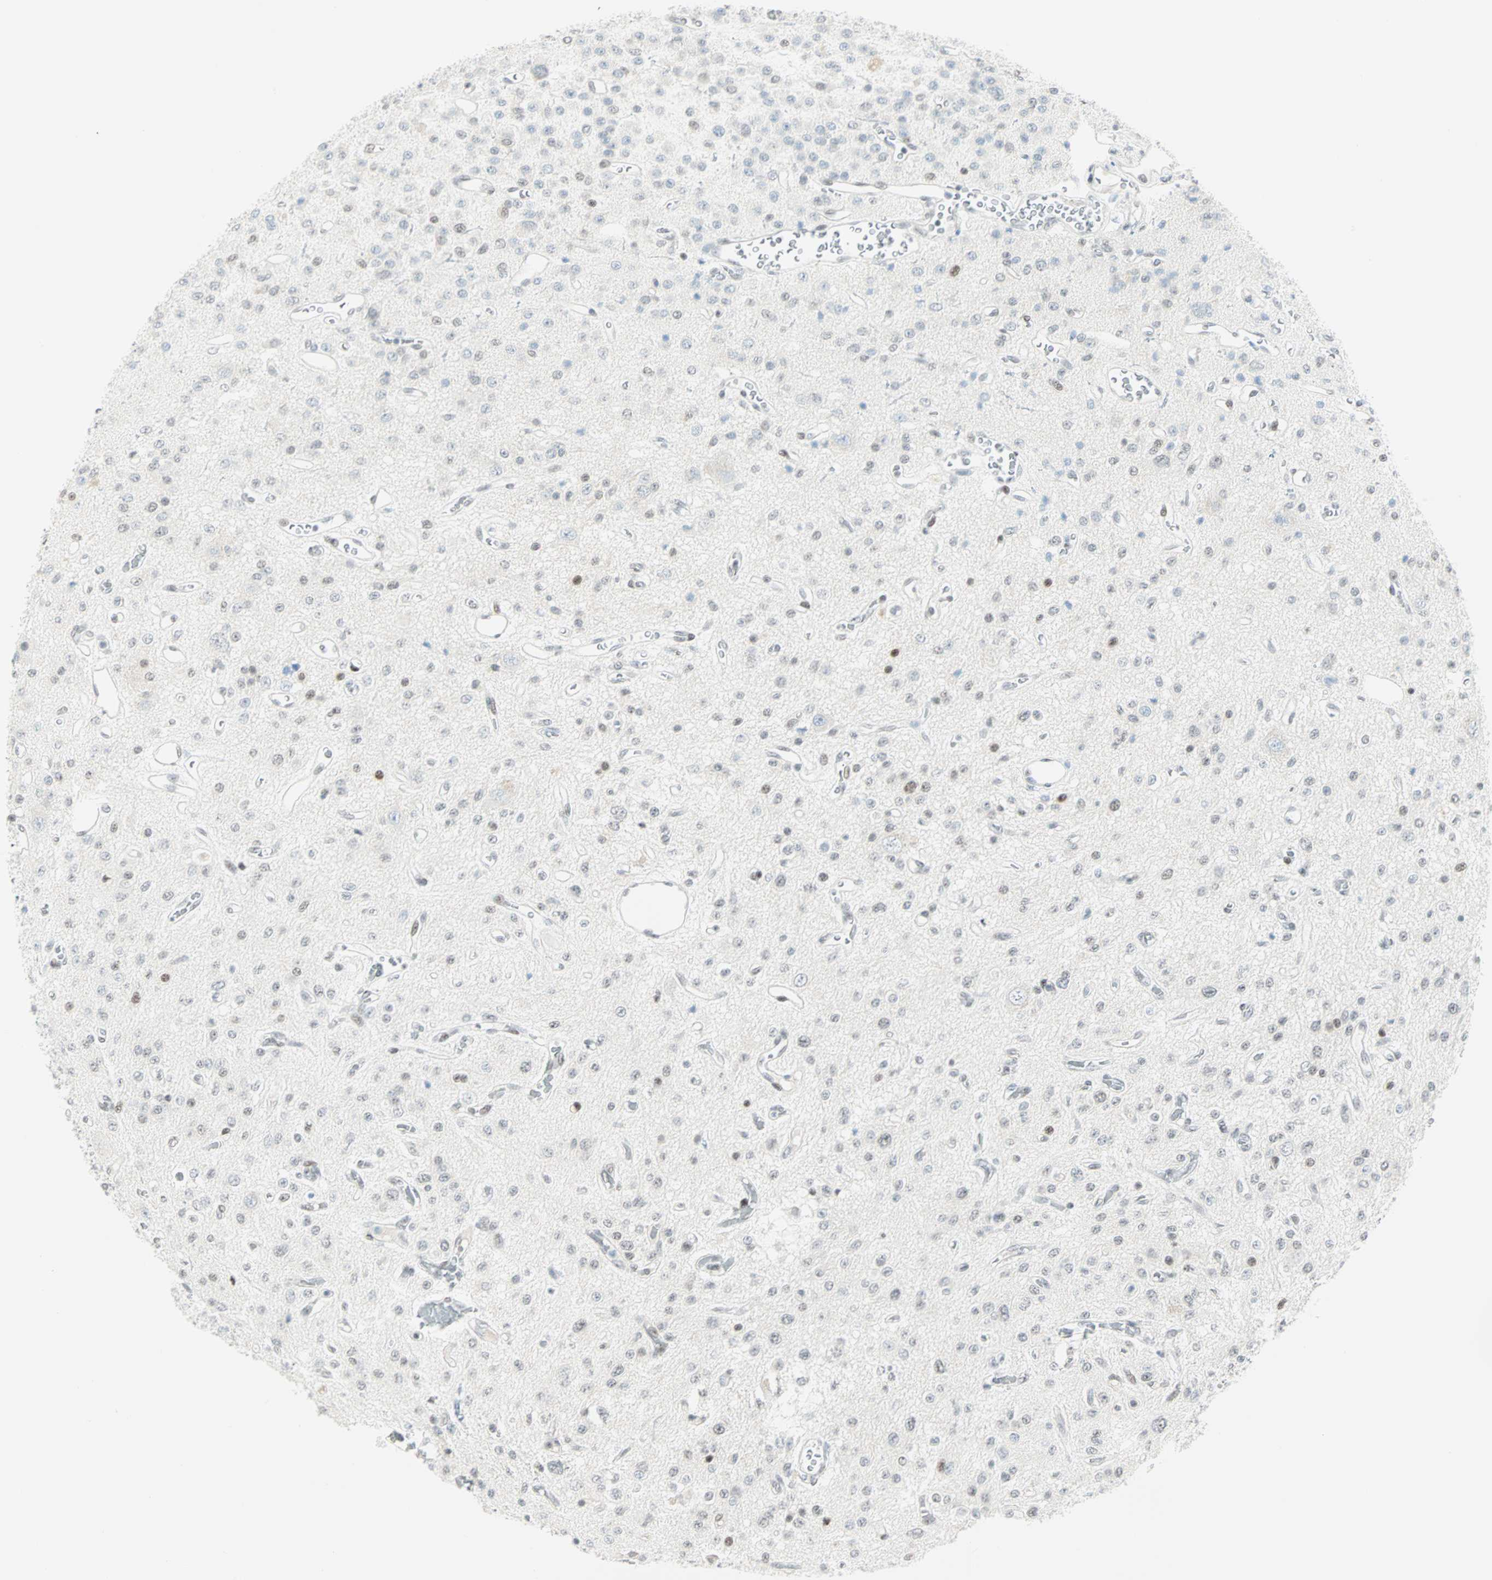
{"staining": {"intensity": "negative", "quantity": "none", "location": "none"}, "tissue": "glioma", "cell_type": "Tumor cells", "image_type": "cancer", "snomed": [{"axis": "morphology", "description": "Glioma, malignant, Low grade"}, {"axis": "topography", "description": "Brain"}], "caption": "Micrograph shows no protein expression in tumor cells of malignant glioma (low-grade) tissue.", "gene": "PKNOX1", "patient": {"sex": "male", "age": 38}}